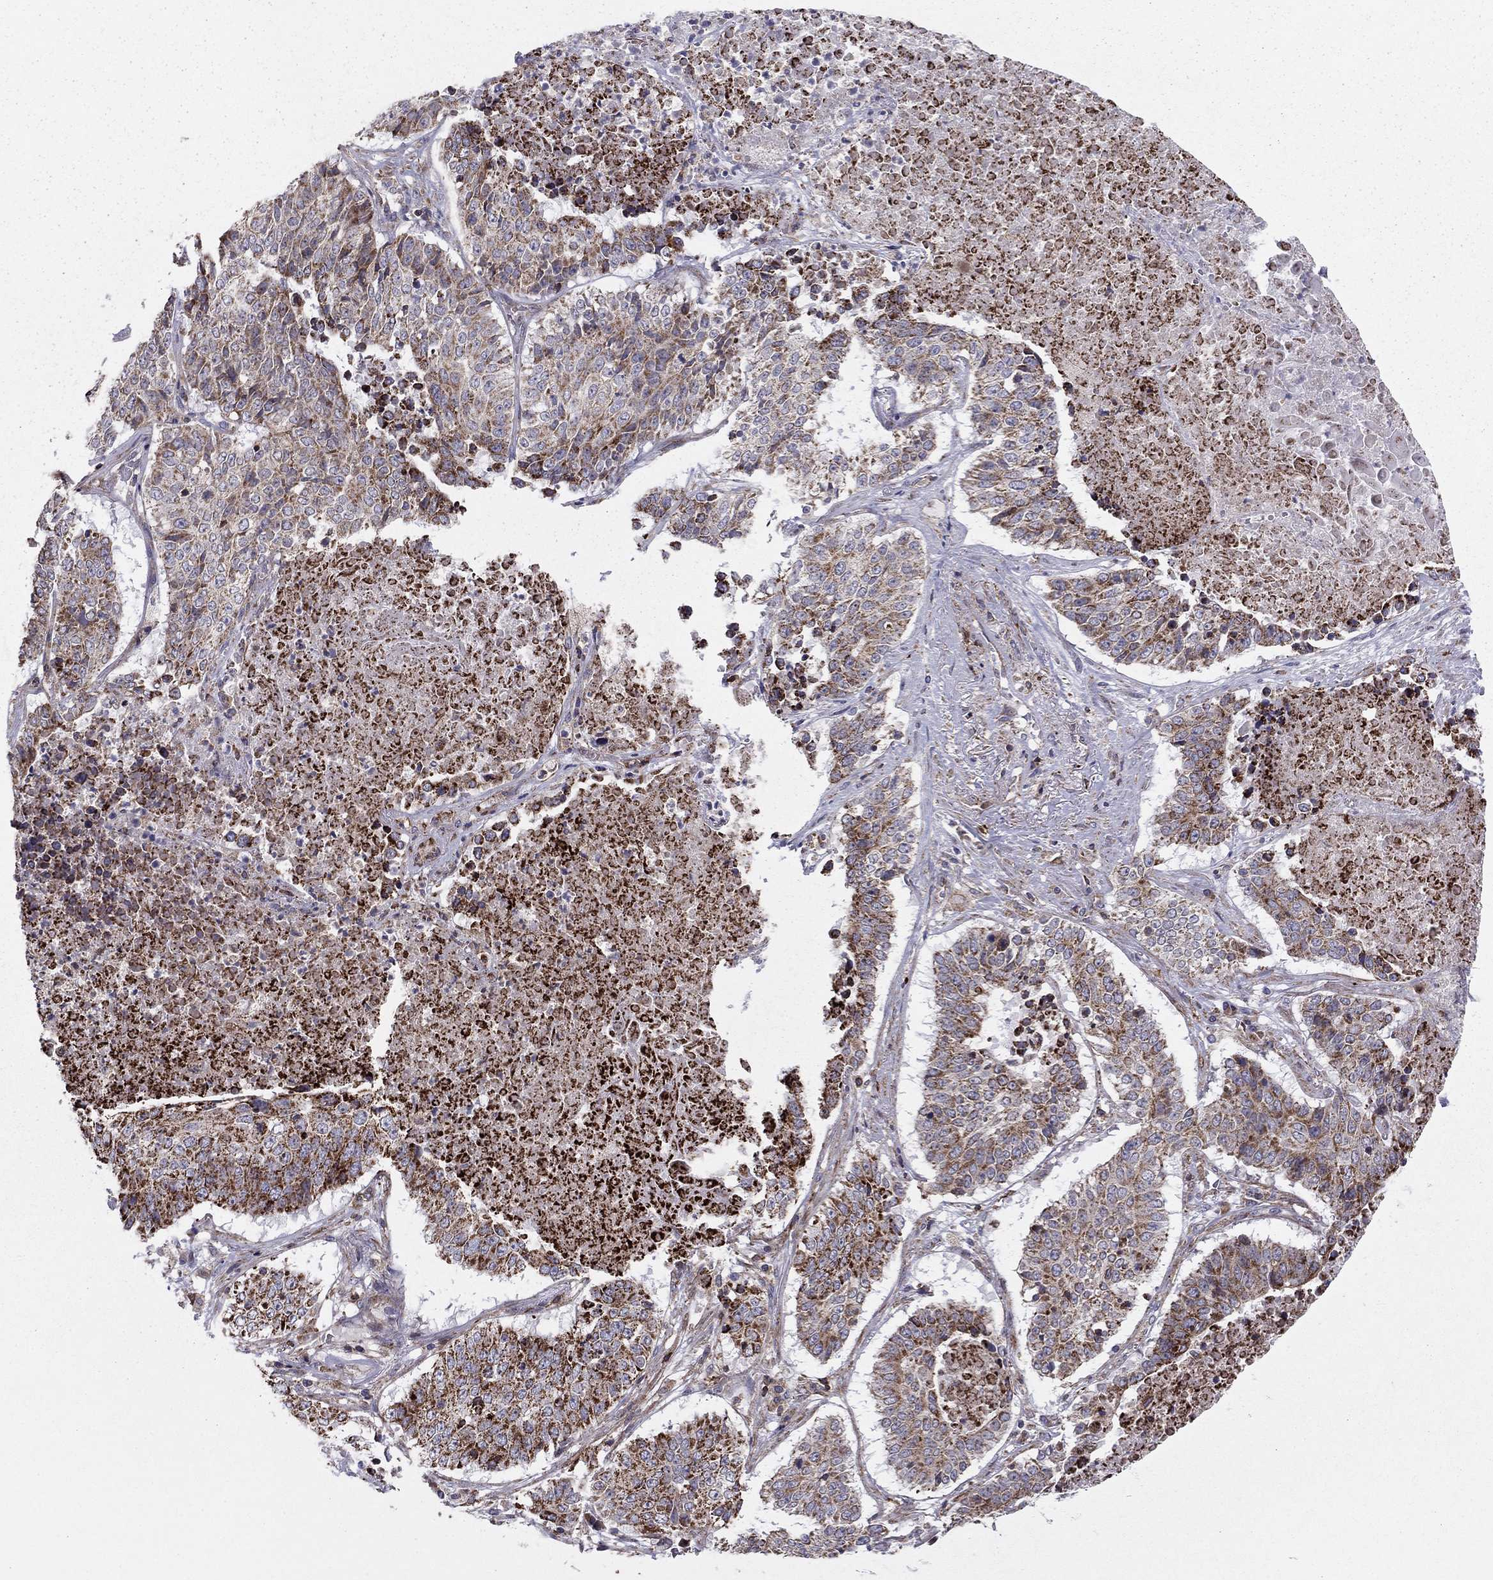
{"staining": {"intensity": "moderate", "quantity": "25%-75%", "location": "cytoplasmic/membranous"}, "tissue": "lung cancer", "cell_type": "Tumor cells", "image_type": "cancer", "snomed": [{"axis": "morphology", "description": "Squamous cell carcinoma, NOS"}, {"axis": "topography", "description": "Lung"}], "caption": "This image displays immunohistochemistry staining of human squamous cell carcinoma (lung), with medium moderate cytoplasmic/membranous expression in about 25%-75% of tumor cells.", "gene": "ALG6", "patient": {"sex": "male", "age": 64}}